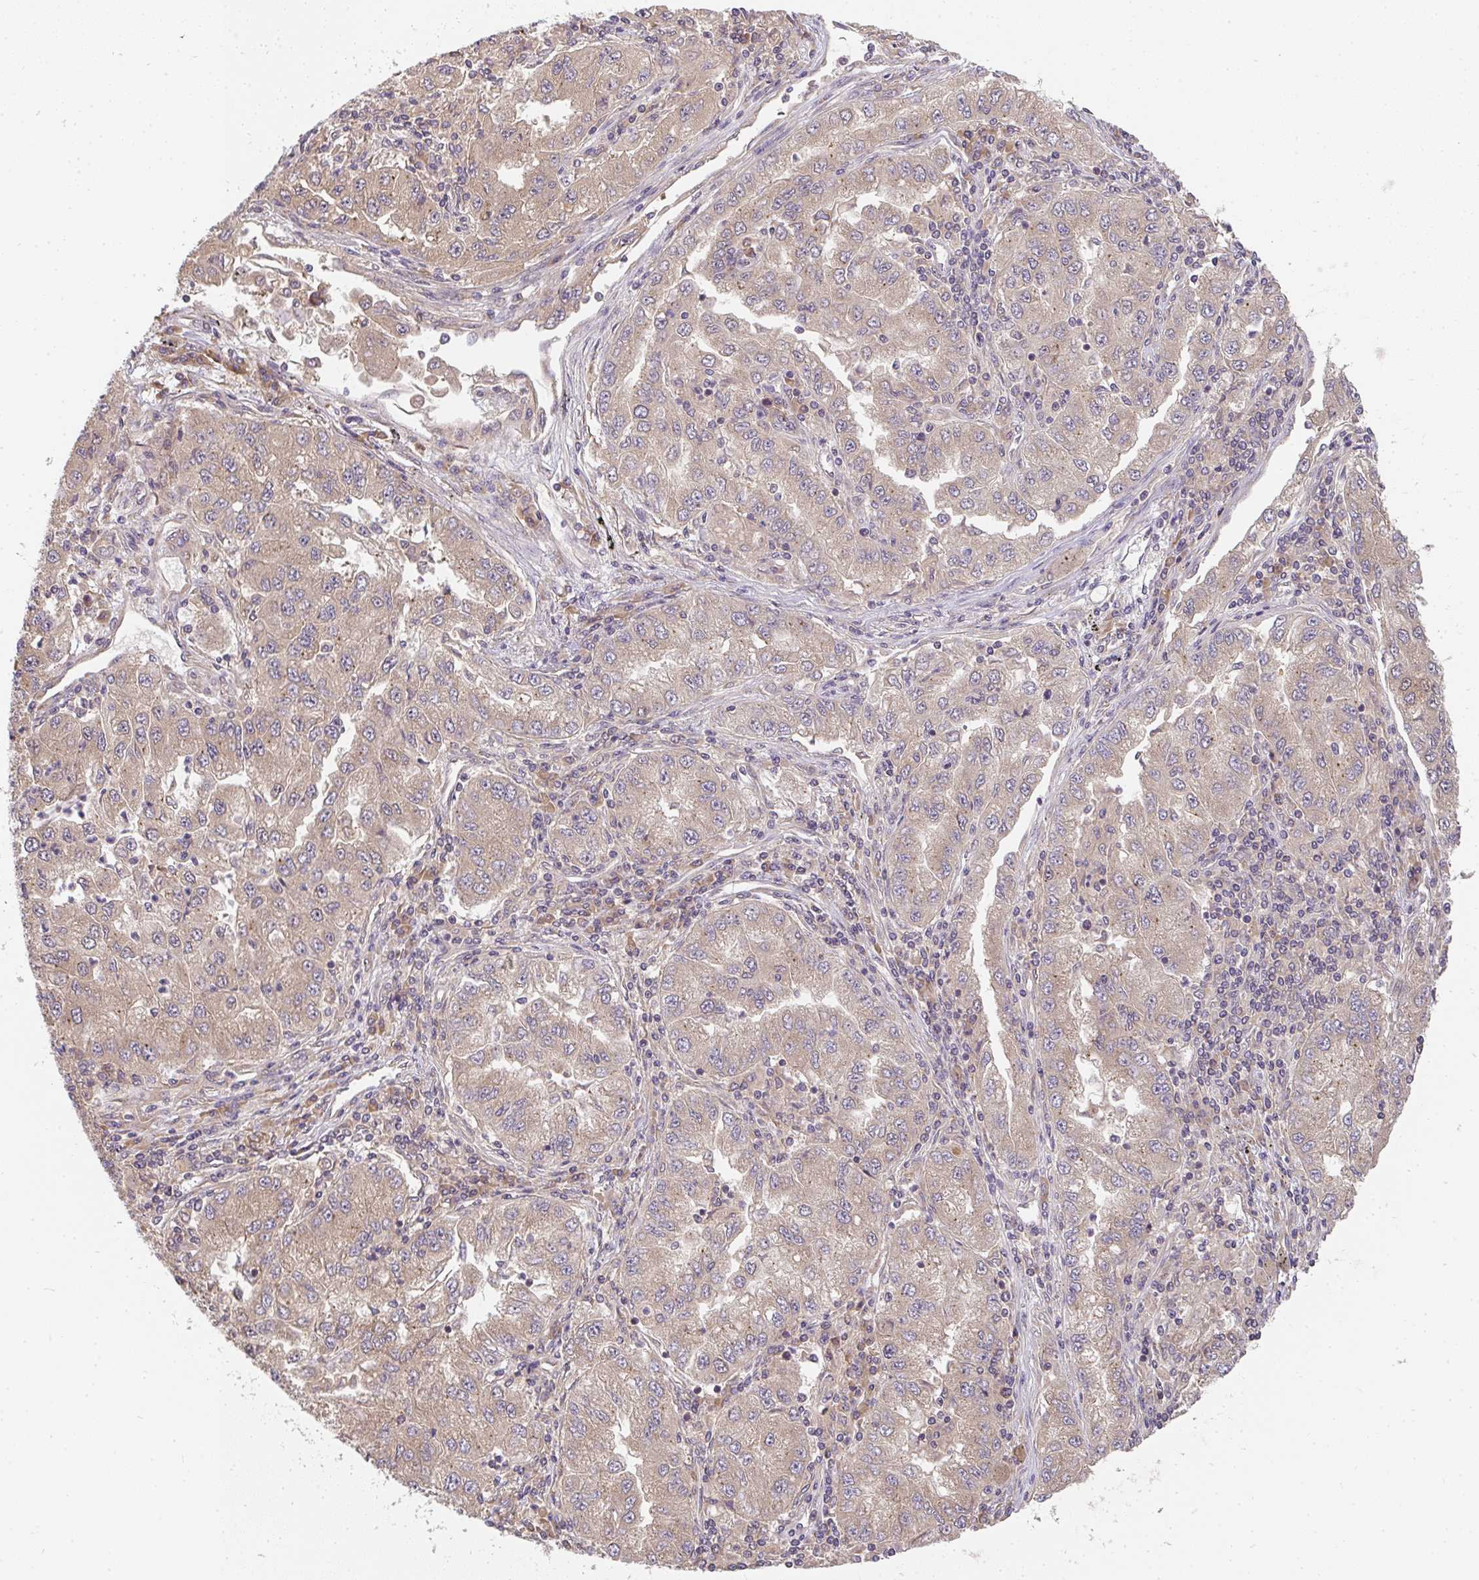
{"staining": {"intensity": "weak", "quantity": ">75%", "location": "cytoplasmic/membranous"}, "tissue": "lung cancer", "cell_type": "Tumor cells", "image_type": "cancer", "snomed": [{"axis": "morphology", "description": "Adenocarcinoma, NOS"}, {"axis": "morphology", "description": "Adenocarcinoma primary or metastatic"}, {"axis": "topography", "description": "Lung"}], "caption": "Tumor cells reveal weak cytoplasmic/membranous positivity in about >75% of cells in lung cancer (adenocarcinoma).", "gene": "SLC35B3", "patient": {"sex": "male", "age": 74}}